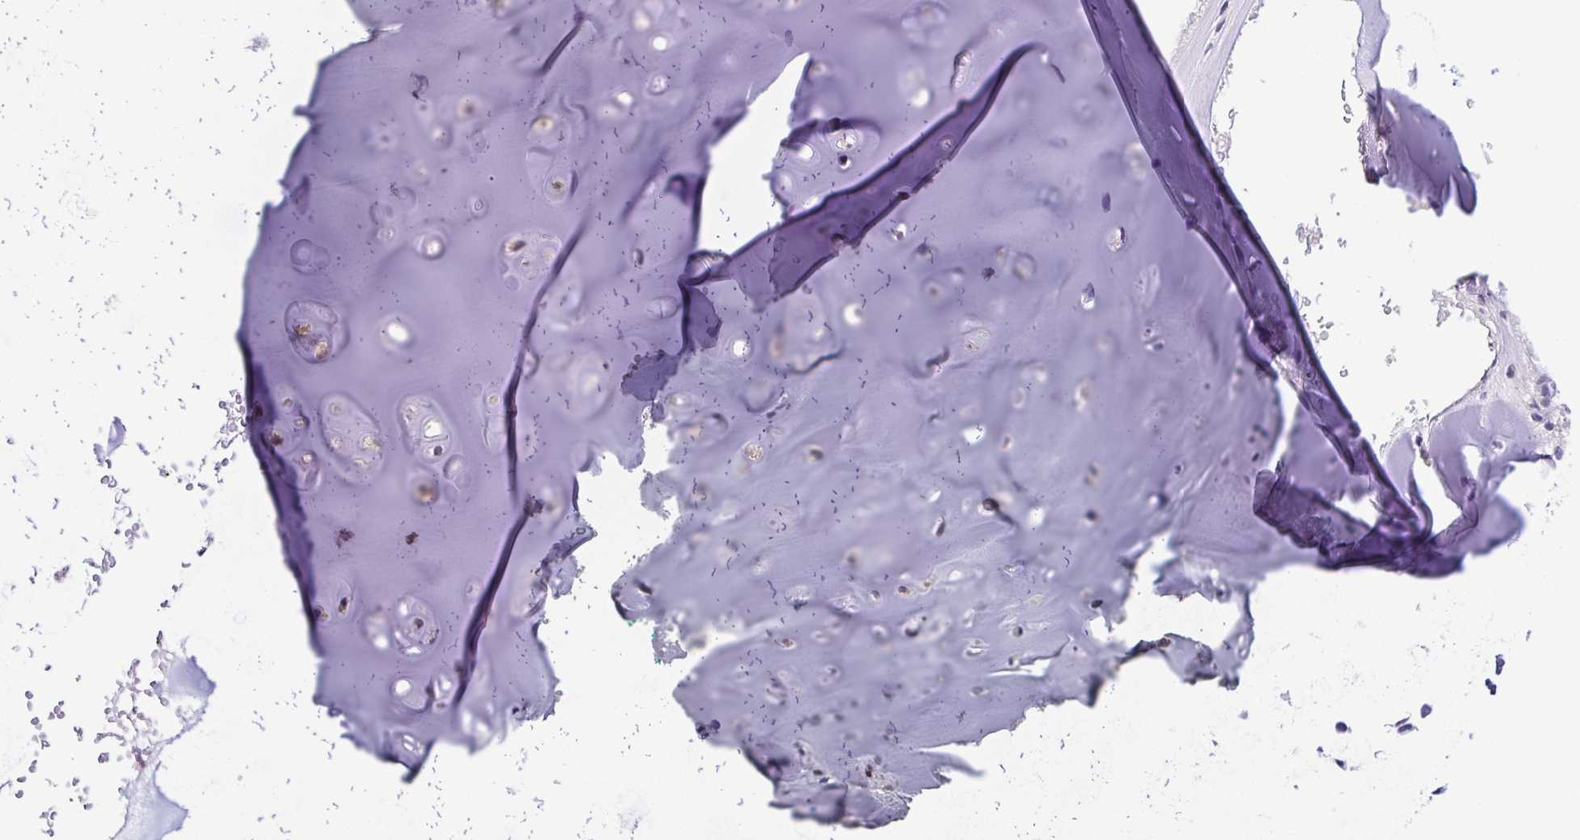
{"staining": {"intensity": "negative", "quantity": "none", "location": "none"}, "tissue": "adipose tissue", "cell_type": "Adipocytes", "image_type": "normal", "snomed": [{"axis": "morphology", "description": "Normal tissue, NOS"}, {"axis": "morphology", "description": "Basal cell carcinoma"}, {"axis": "topography", "description": "Cartilage tissue"}, {"axis": "topography", "description": "Nasopharynx"}, {"axis": "topography", "description": "Oral tissue"}], "caption": "A histopathology image of human adipose tissue is negative for staining in adipocytes. (DAB IHC with hematoxylin counter stain).", "gene": "PSMB9", "patient": {"sex": "female", "age": 77}}